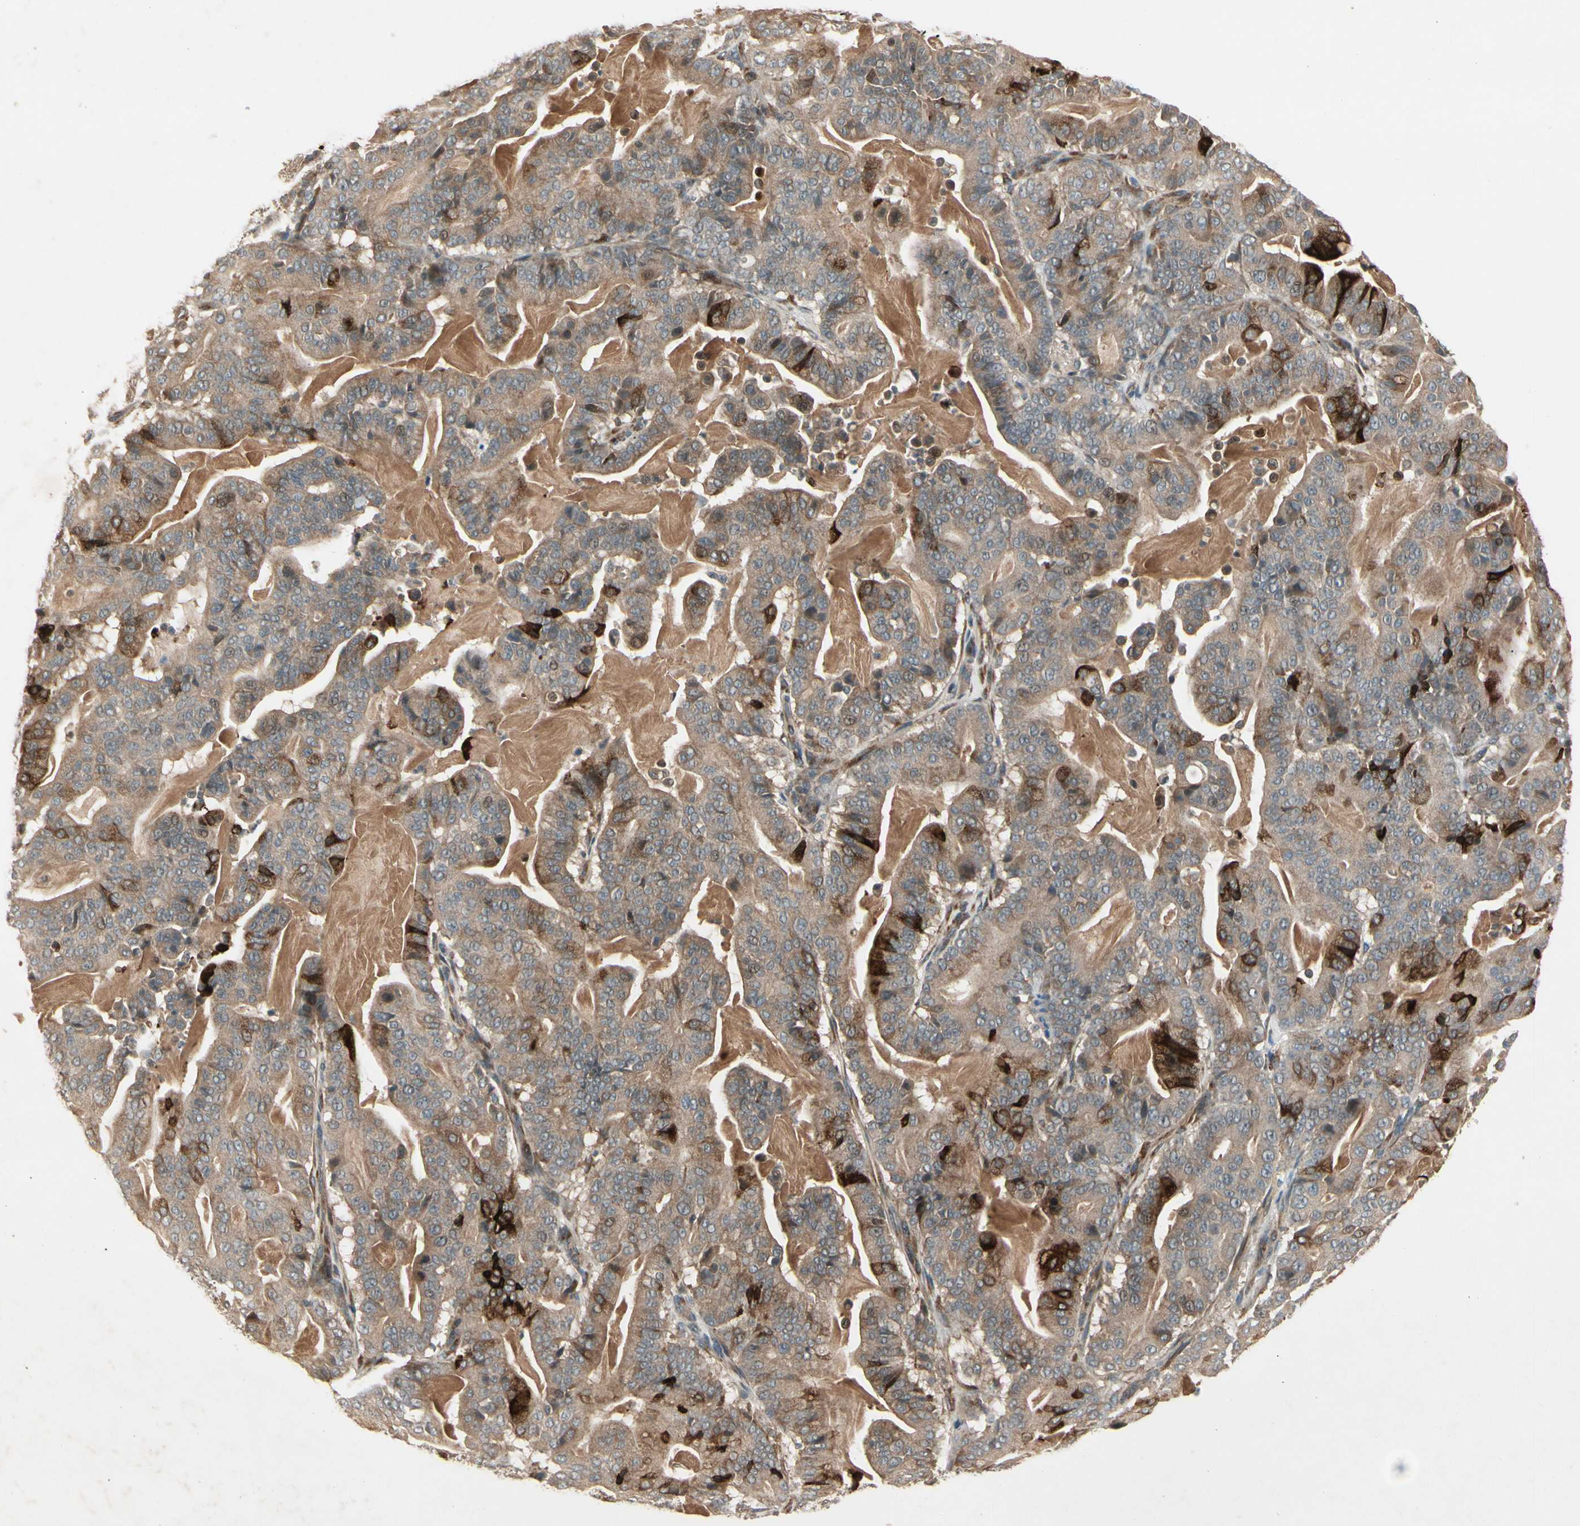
{"staining": {"intensity": "strong", "quantity": "25%-75%", "location": "cytoplasmic/membranous"}, "tissue": "pancreatic cancer", "cell_type": "Tumor cells", "image_type": "cancer", "snomed": [{"axis": "morphology", "description": "Adenocarcinoma, NOS"}, {"axis": "topography", "description": "Pancreas"}], "caption": "A high amount of strong cytoplasmic/membranous expression is present in about 25%-75% of tumor cells in pancreatic adenocarcinoma tissue. Using DAB (brown) and hematoxylin (blue) stains, captured at high magnification using brightfield microscopy.", "gene": "FHDC1", "patient": {"sex": "male", "age": 63}}